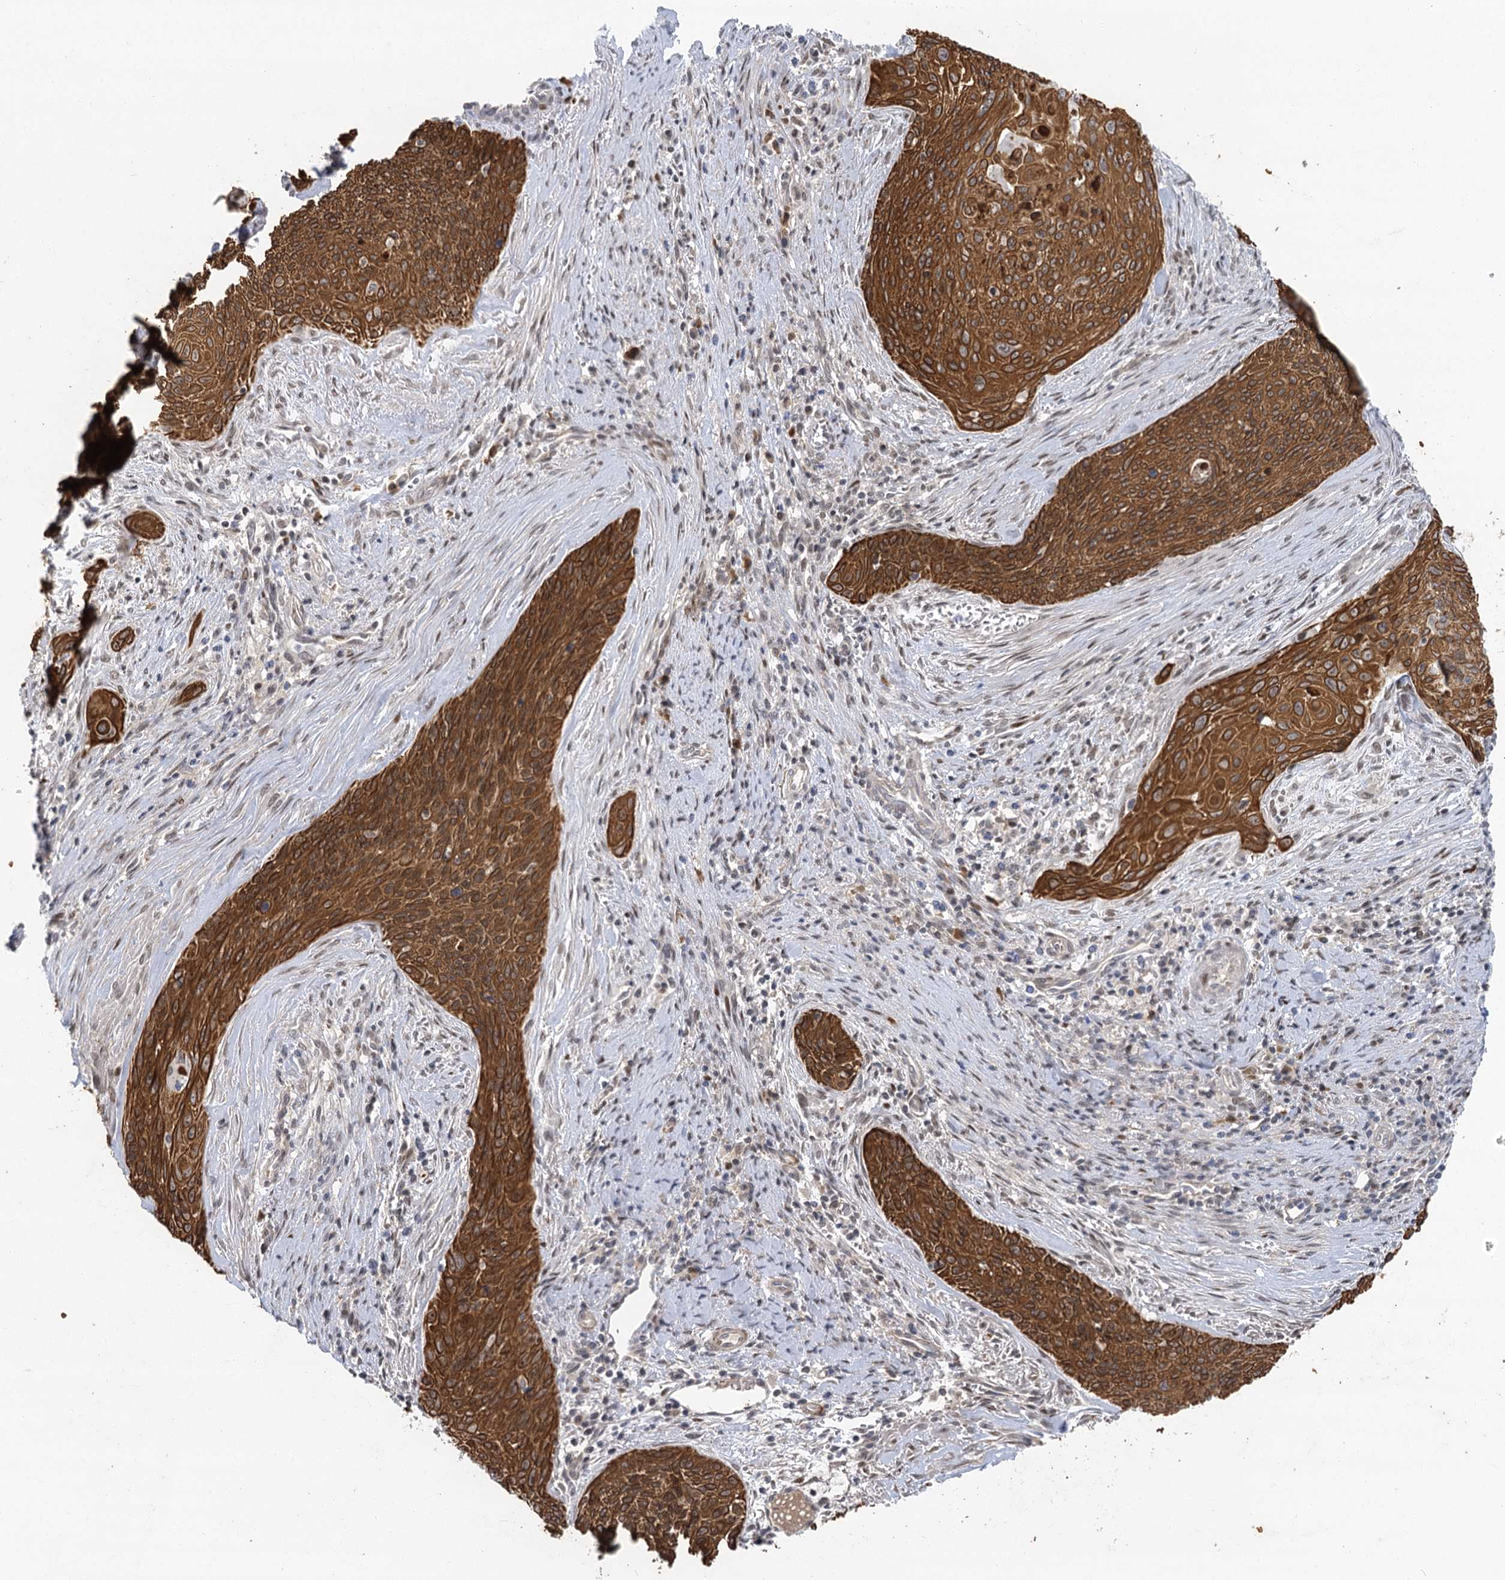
{"staining": {"intensity": "strong", "quantity": ">75%", "location": "cytoplasmic/membranous"}, "tissue": "cervical cancer", "cell_type": "Tumor cells", "image_type": "cancer", "snomed": [{"axis": "morphology", "description": "Squamous cell carcinoma, NOS"}, {"axis": "topography", "description": "Cervix"}], "caption": "A high amount of strong cytoplasmic/membranous staining is present in about >75% of tumor cells in squamous cell carcinoma (cervical) tissue.", "gene": "IL11RA", "patient": {"sex": "female", "age": 55}}